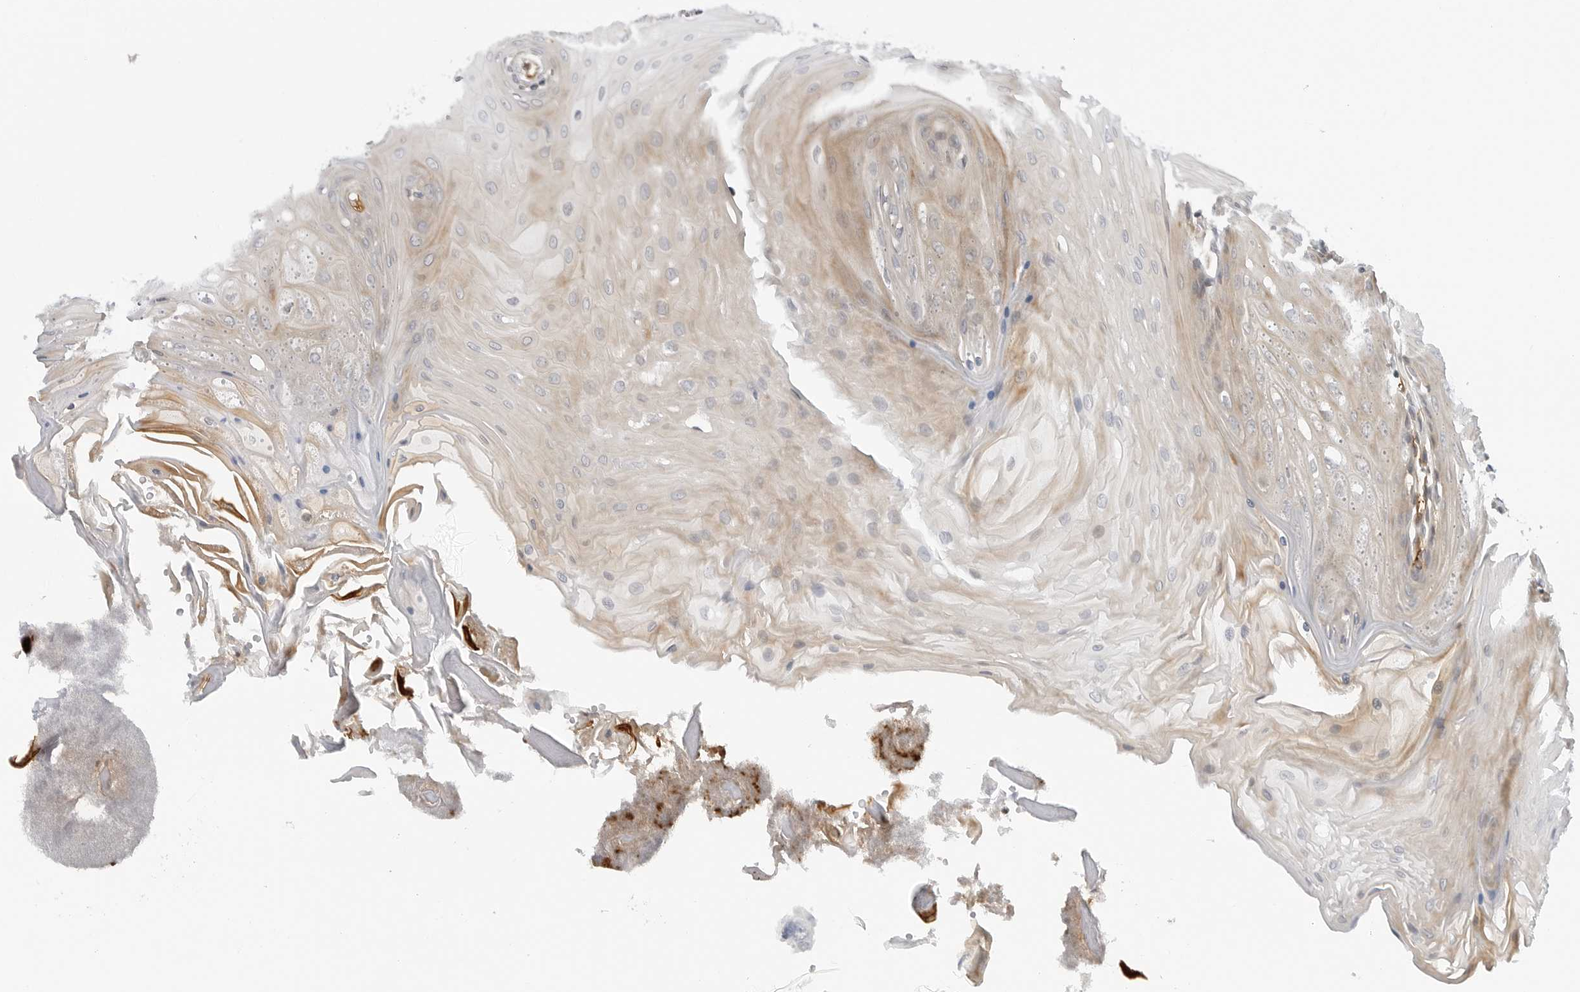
{"staining": {"intensity": "weak", "quantity": "25%-75%", "location": "cytoplasmic/membranous"}, "tissue": "oral mucosa", "cell_type": "Squamous epithelial cells", "image_type": "normal", "snomed": [{"axis": "morphology", "description": "Normal tissue, NOS"}, {"axis": "morphology", "description": "Squamous cell carcinoma, NOS"}, {"axis": "topography", "description": "Skeletal muscle"}, {"axis": "topography", "description": "Oral tissue"}, {"axis": "topography", "description": "Salivary gland"}, {"axis": "topography", "description": "Head-Neck"}], "caption": "A histopathology image showing weak cytoplasmic/membranous expression in about 25%-75% of squamous epithelial cells in benign oral mucosa, as visualized by brown immunohistochemical staining.", "gene": "STXBP3", "patient": {"sex": "male", "age": 54}}